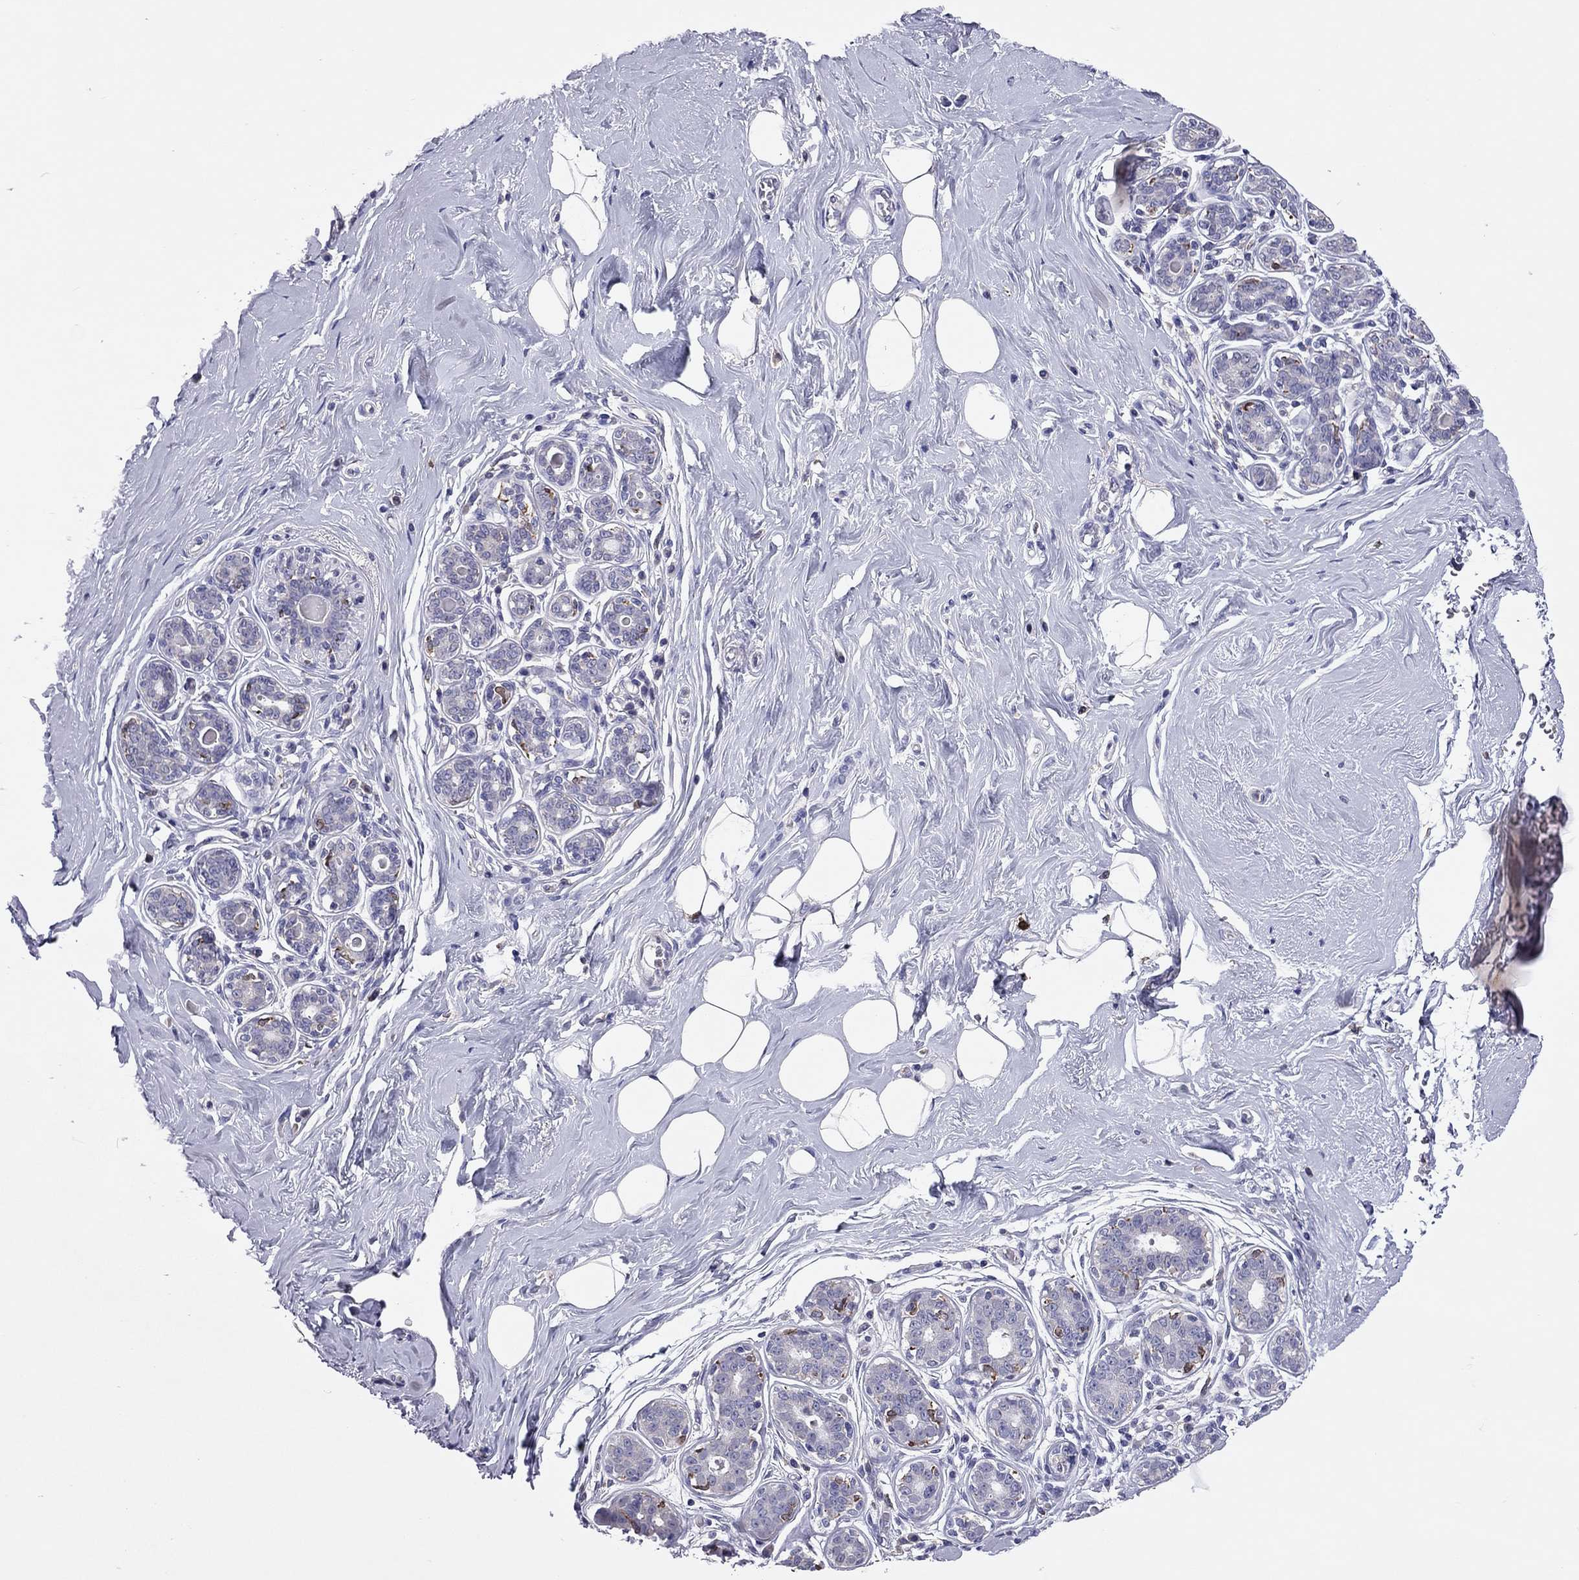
{"staining": {"intensity": "negative", "quantity": "none", "location": "none"}, "tissue": "breast", "cell_type": "Adipocytes", "image_type": "normal", "snomed": [{"axis": "morphology", "description": "Normal tissue, NOS"}, {"axis": "topography", "description": "Skin"}, {"axis": "topography", "description": "Breast"}], "caption": "Adipocytes show no significant protein positivity in benign breast.", "gene": "ADORA2A", "patient": {"sex": "female", "age": 43}}